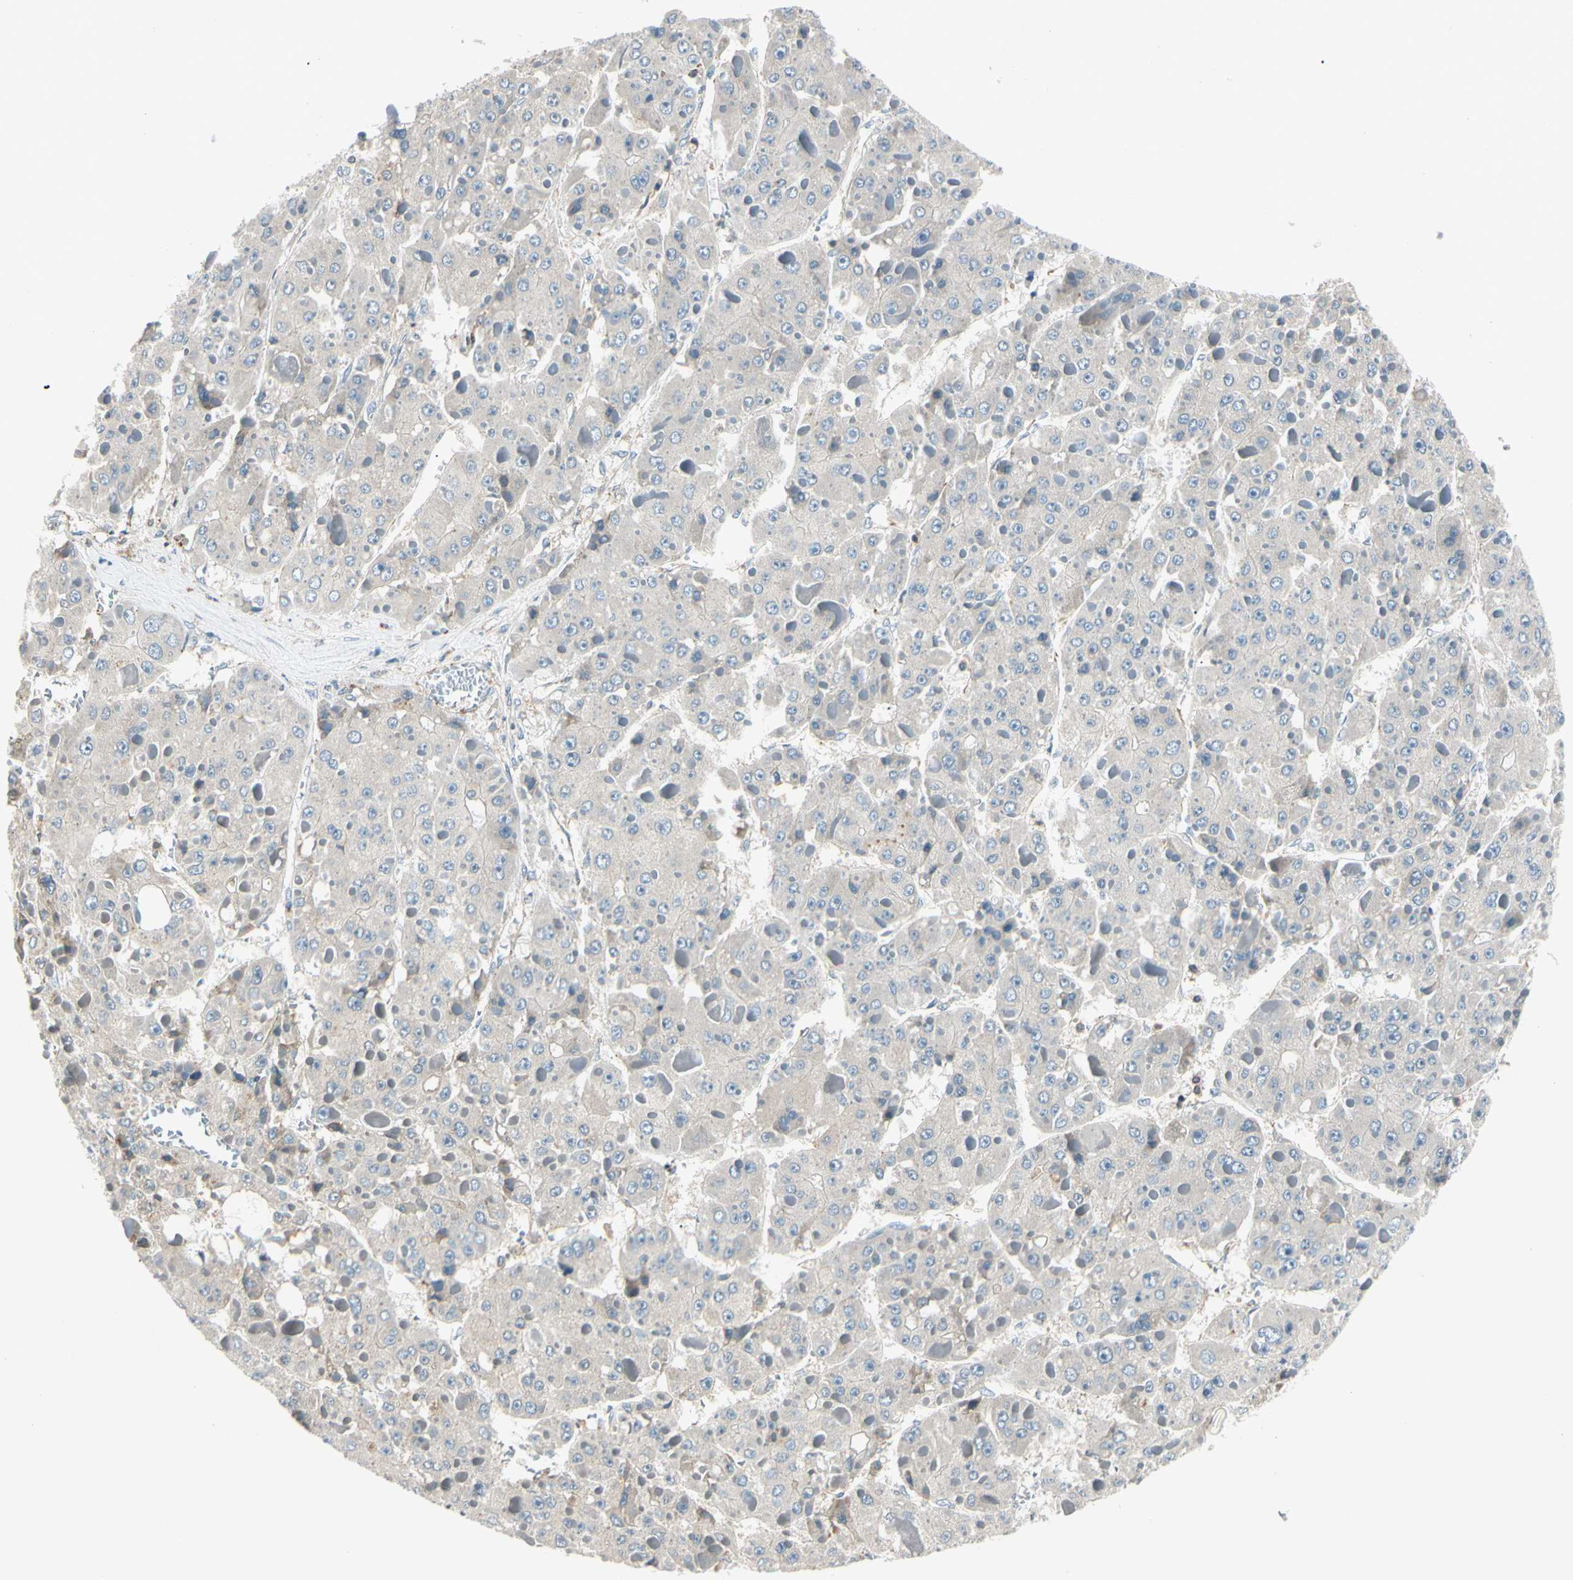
{"staining": {"intensity": "negative", "quantity": "none", "location": "none"}, "tissue": "liver cancer", "cell_type": "Tumor cells", "image_type": "cancer", "snomed": [{"axis": "morphology", "description": "Carcinoma, Hepatocellular, NOS"}, {"axis": "topography", "description": "Liver"}], "caption": "Immunohistochemical staining of human hepatocellular carcinoma (liver) exhibits no significant staining in tumor cells.", "gene": "CDH6", "patient": {"sex": "female", "age": 73}}